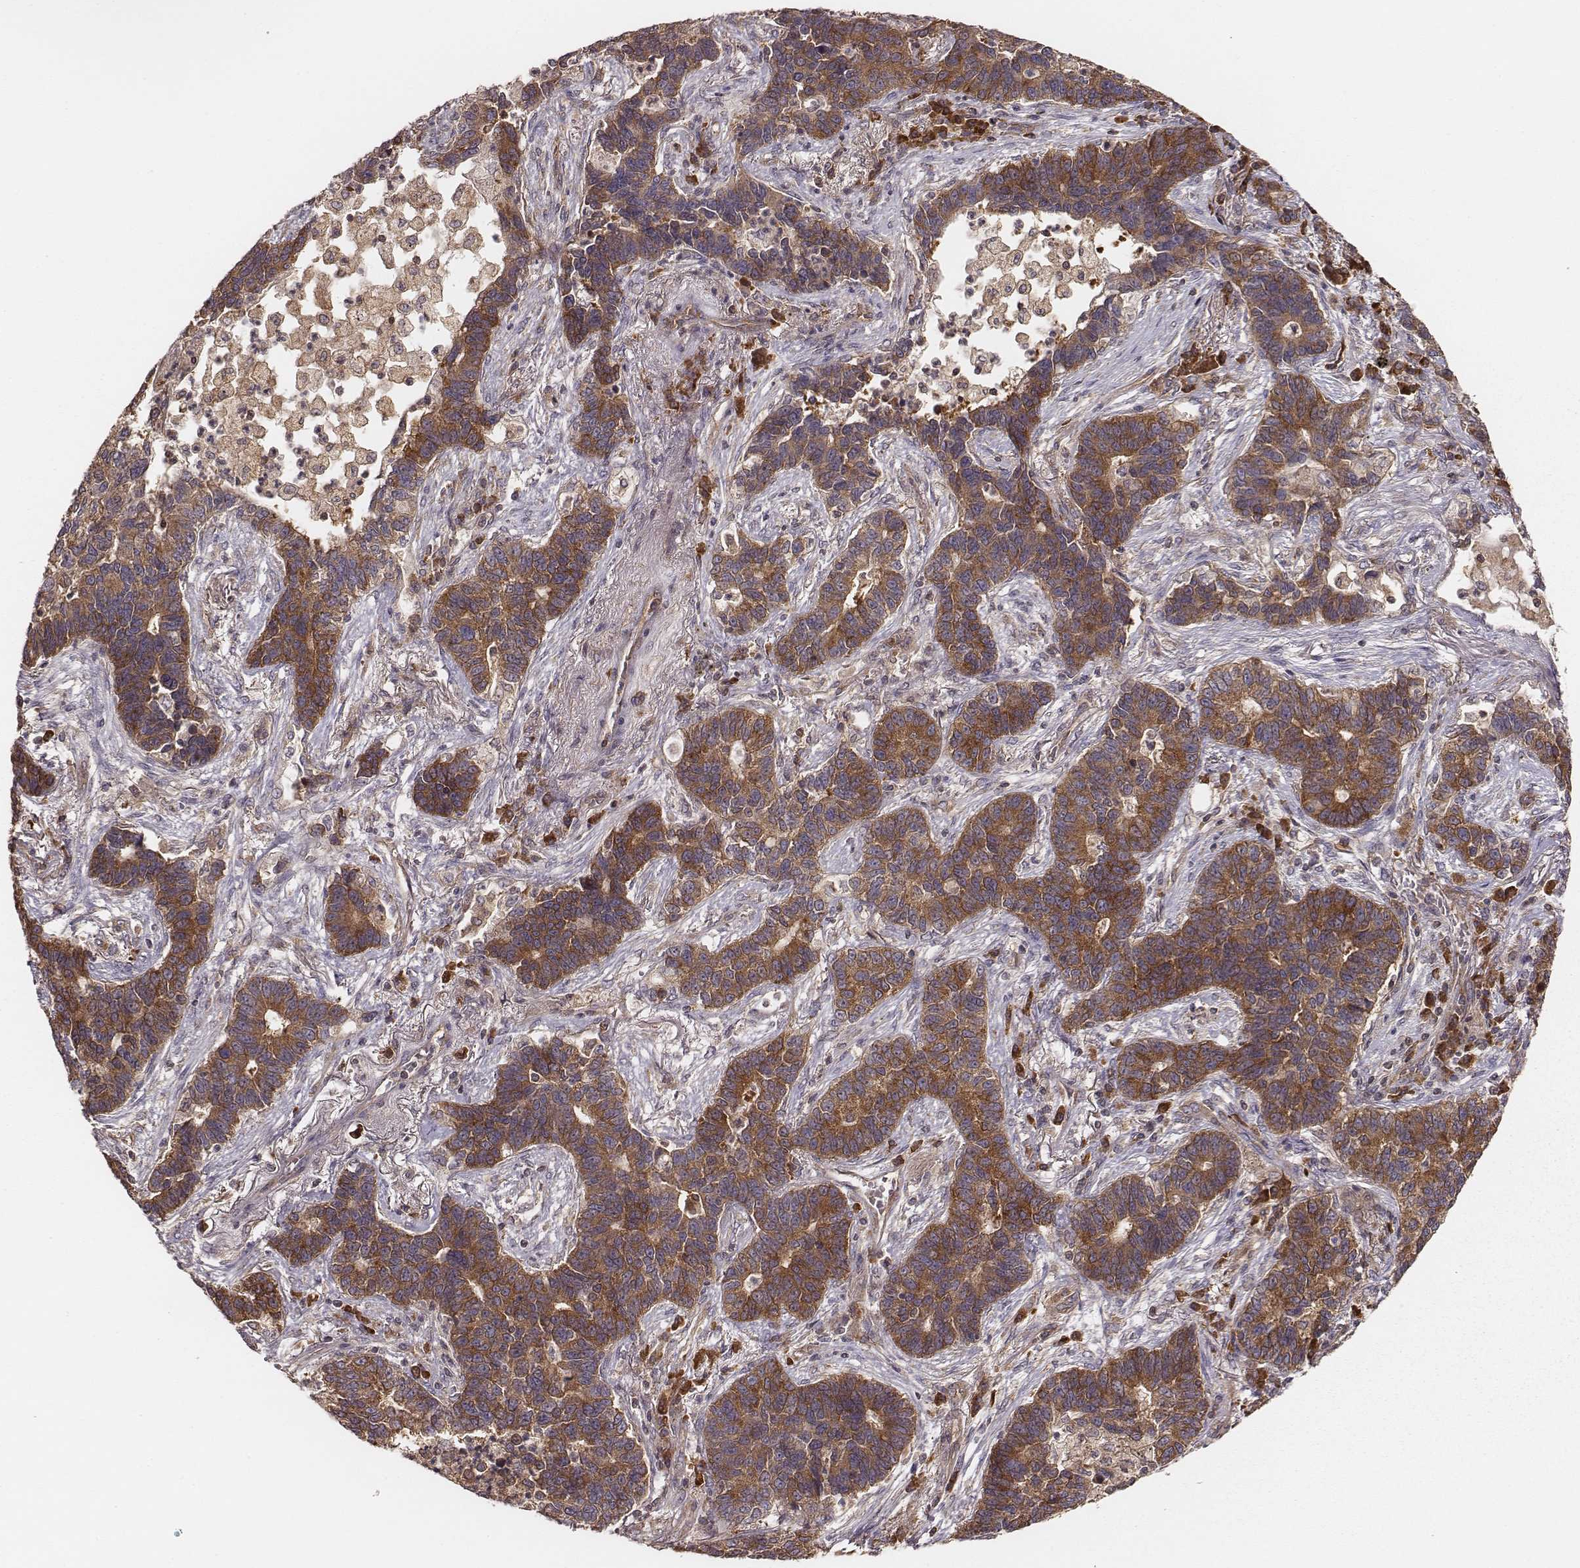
{"staining": {"intensity": "strong", "quantity": ">75%", "location": "cytoplasmic/membranous"}, "tissue": "lung cancer", "cell_type": "Tumor cells", "image_type": "cancer", "snomed": [{"axis": "morphology", "description": "Adenocarcinoma, NOS"}, {"axis": "topography", "description": "Lung"}], "caption": "There is high levels of strong cytoplasmic/membranous staining in tumor cells of lung cancer (adenocarcinoma), as demonstrated by immunohistochemical staining (brown color).", "gene": "CARS1", "patient": {"sex": "female", "age": 57}}